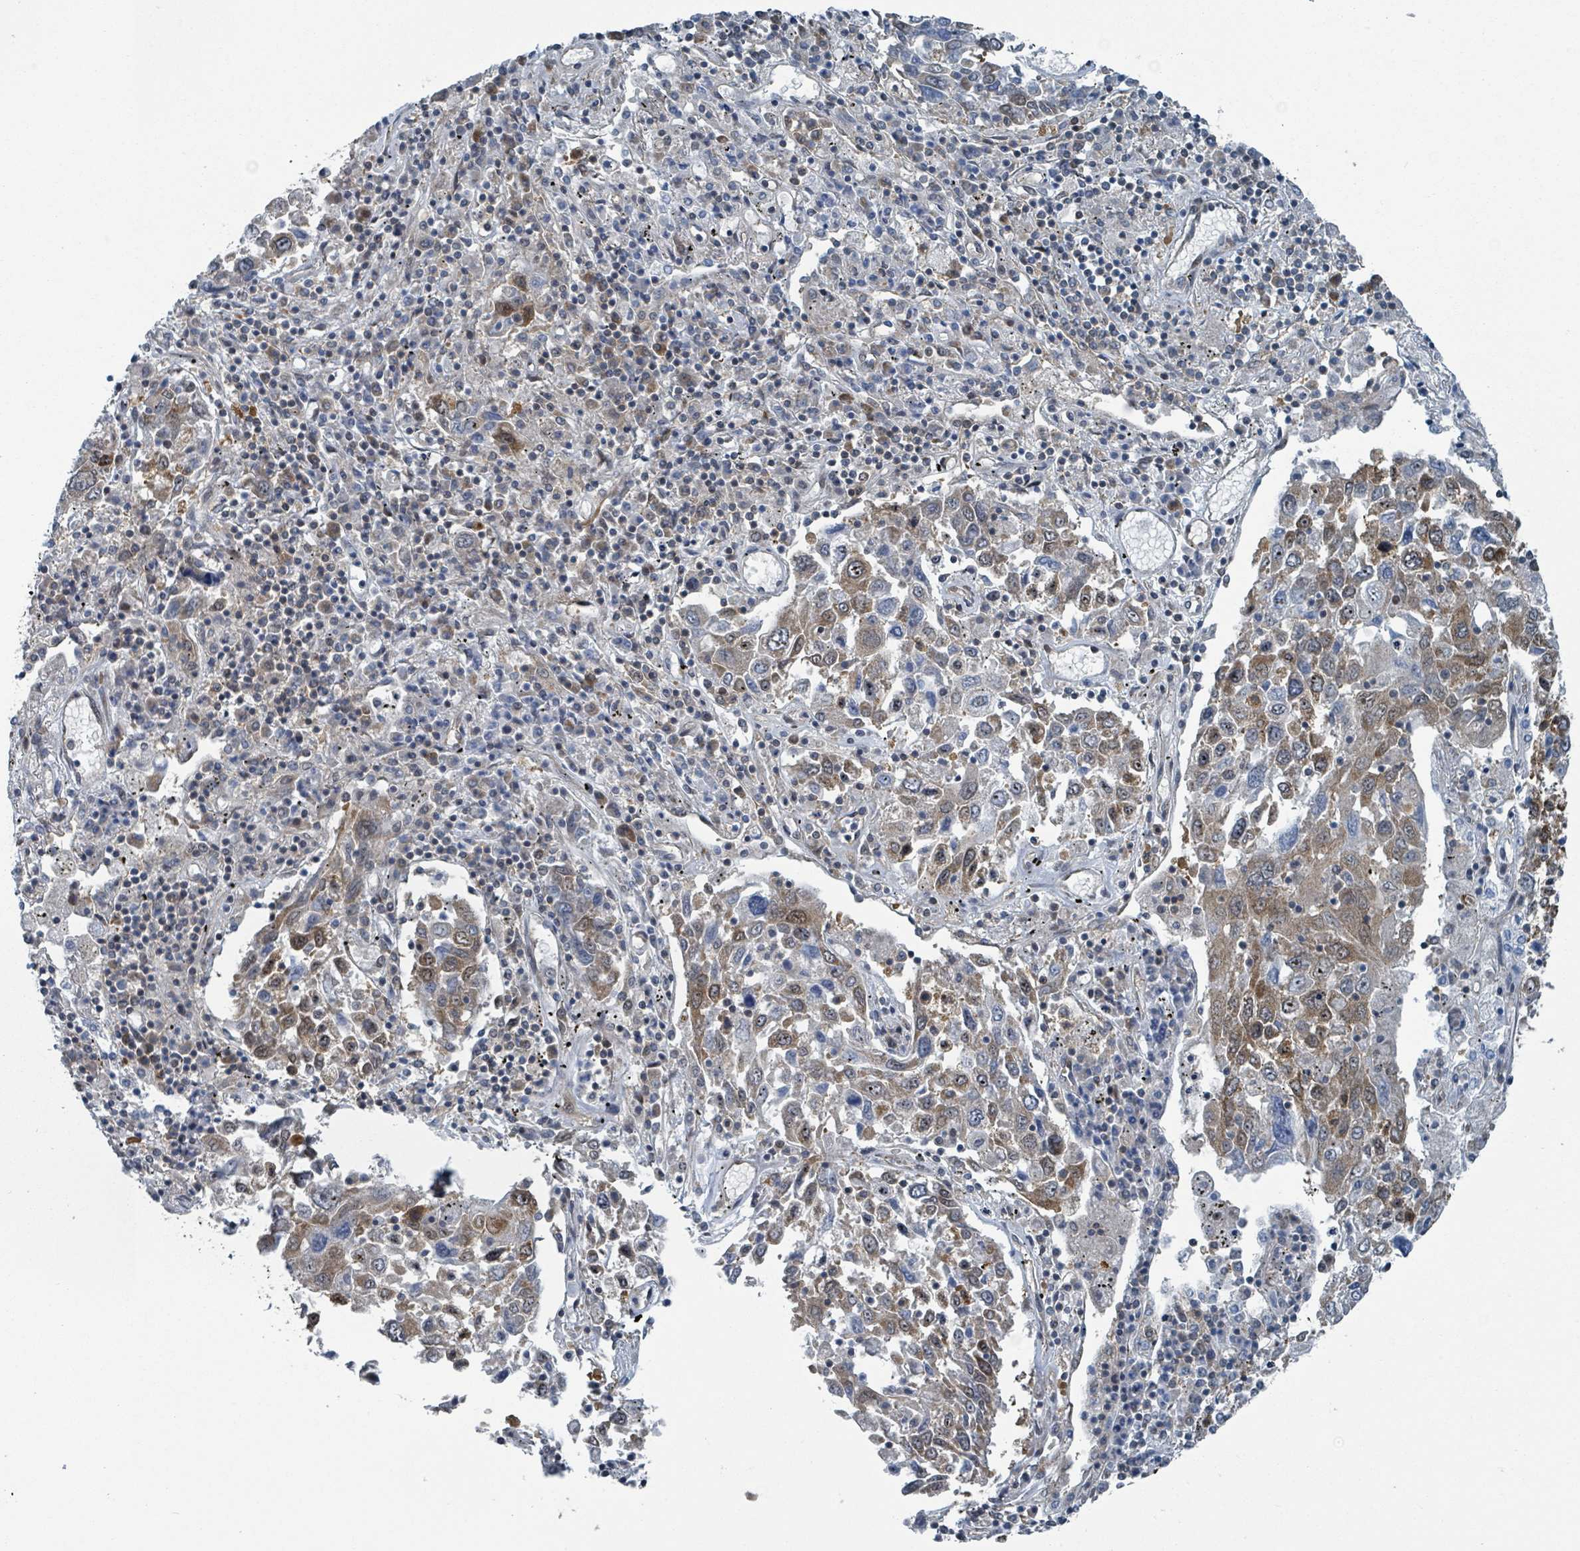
{"staining": {"intensity": "moderate", "quantity": "25%-75%", "location": "cytoplasmic/membranous,nuclear"}, "tissue": "lung cancer", "cell_type": "Tumor cells", "image_type": "cancer", "snomed": [{"axis": "morphology", "description": "Squamous cell carcinoma, NOS"}, {"axis": "topography", "description": "Lung"}], "caption": "DAB (3,3'-diaminobenzidine) immunohistochemical staining of human squamous cell carcinoma (lung) exhibits moderate cytoplasmic/membranous and nuclear protein positivity in approximately 25%-75% of tumor cells.", "gene": "GOLGA7", "patient": {"sex": "male", "age": 65}}